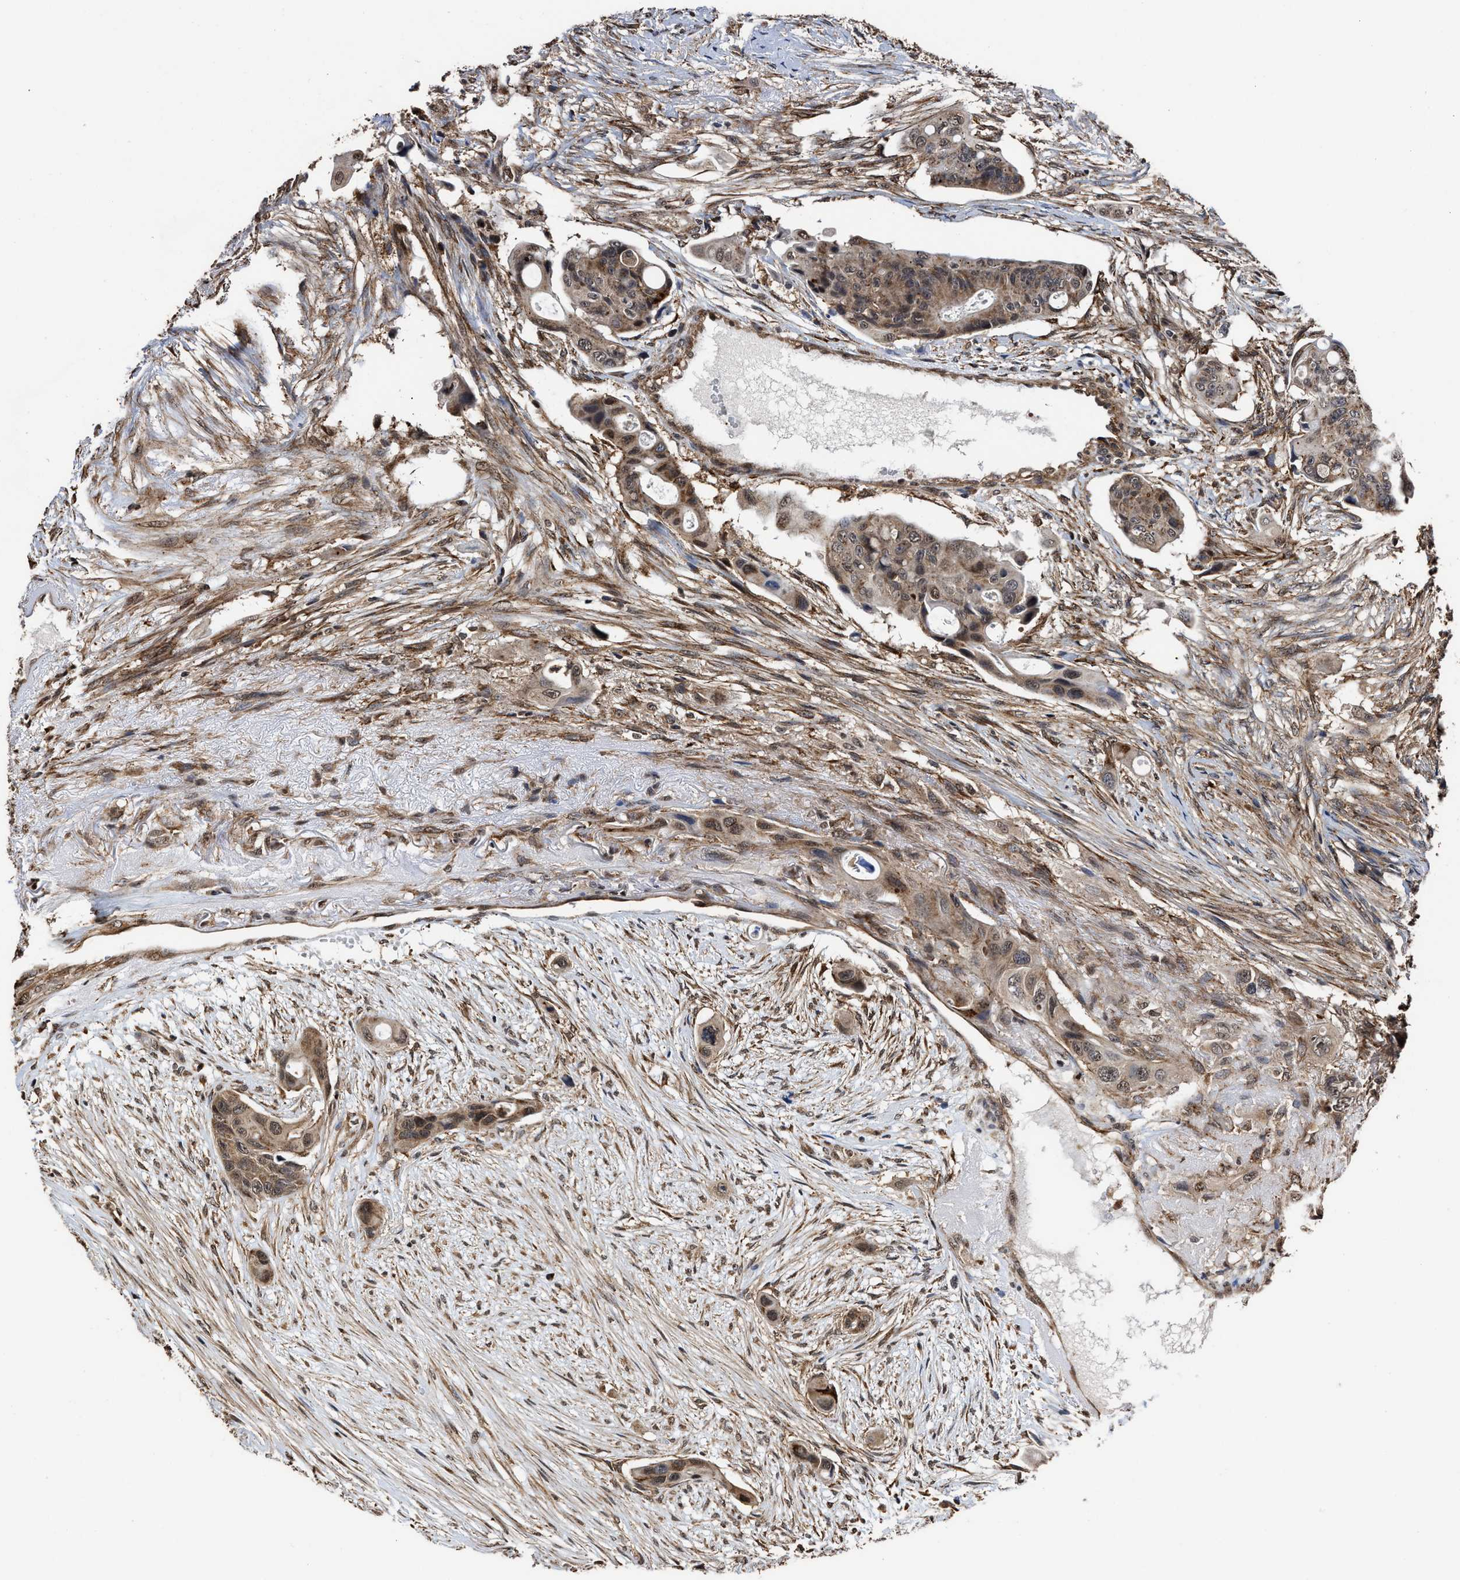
{"staining": {"intensity": "moderate", "quantity": ">75%", "location": "cytoplasmic/membranous"}, "tissue": "colorectal cancer", "cell_type": "Tumor cells", "image_type": "cancer", "snomed": [{"axis": "morphology", "description": "Adenocarcinoma, NOS"}, {"axis": "topography", "description": "Colon"}], "caption": "Human adenocarcinoma (colorectal) stained with a protein marker exhibits moderate staining in tumor cells.", "gene": "SEPTIN2", "patient": {"sex": "female", "age": 57}}